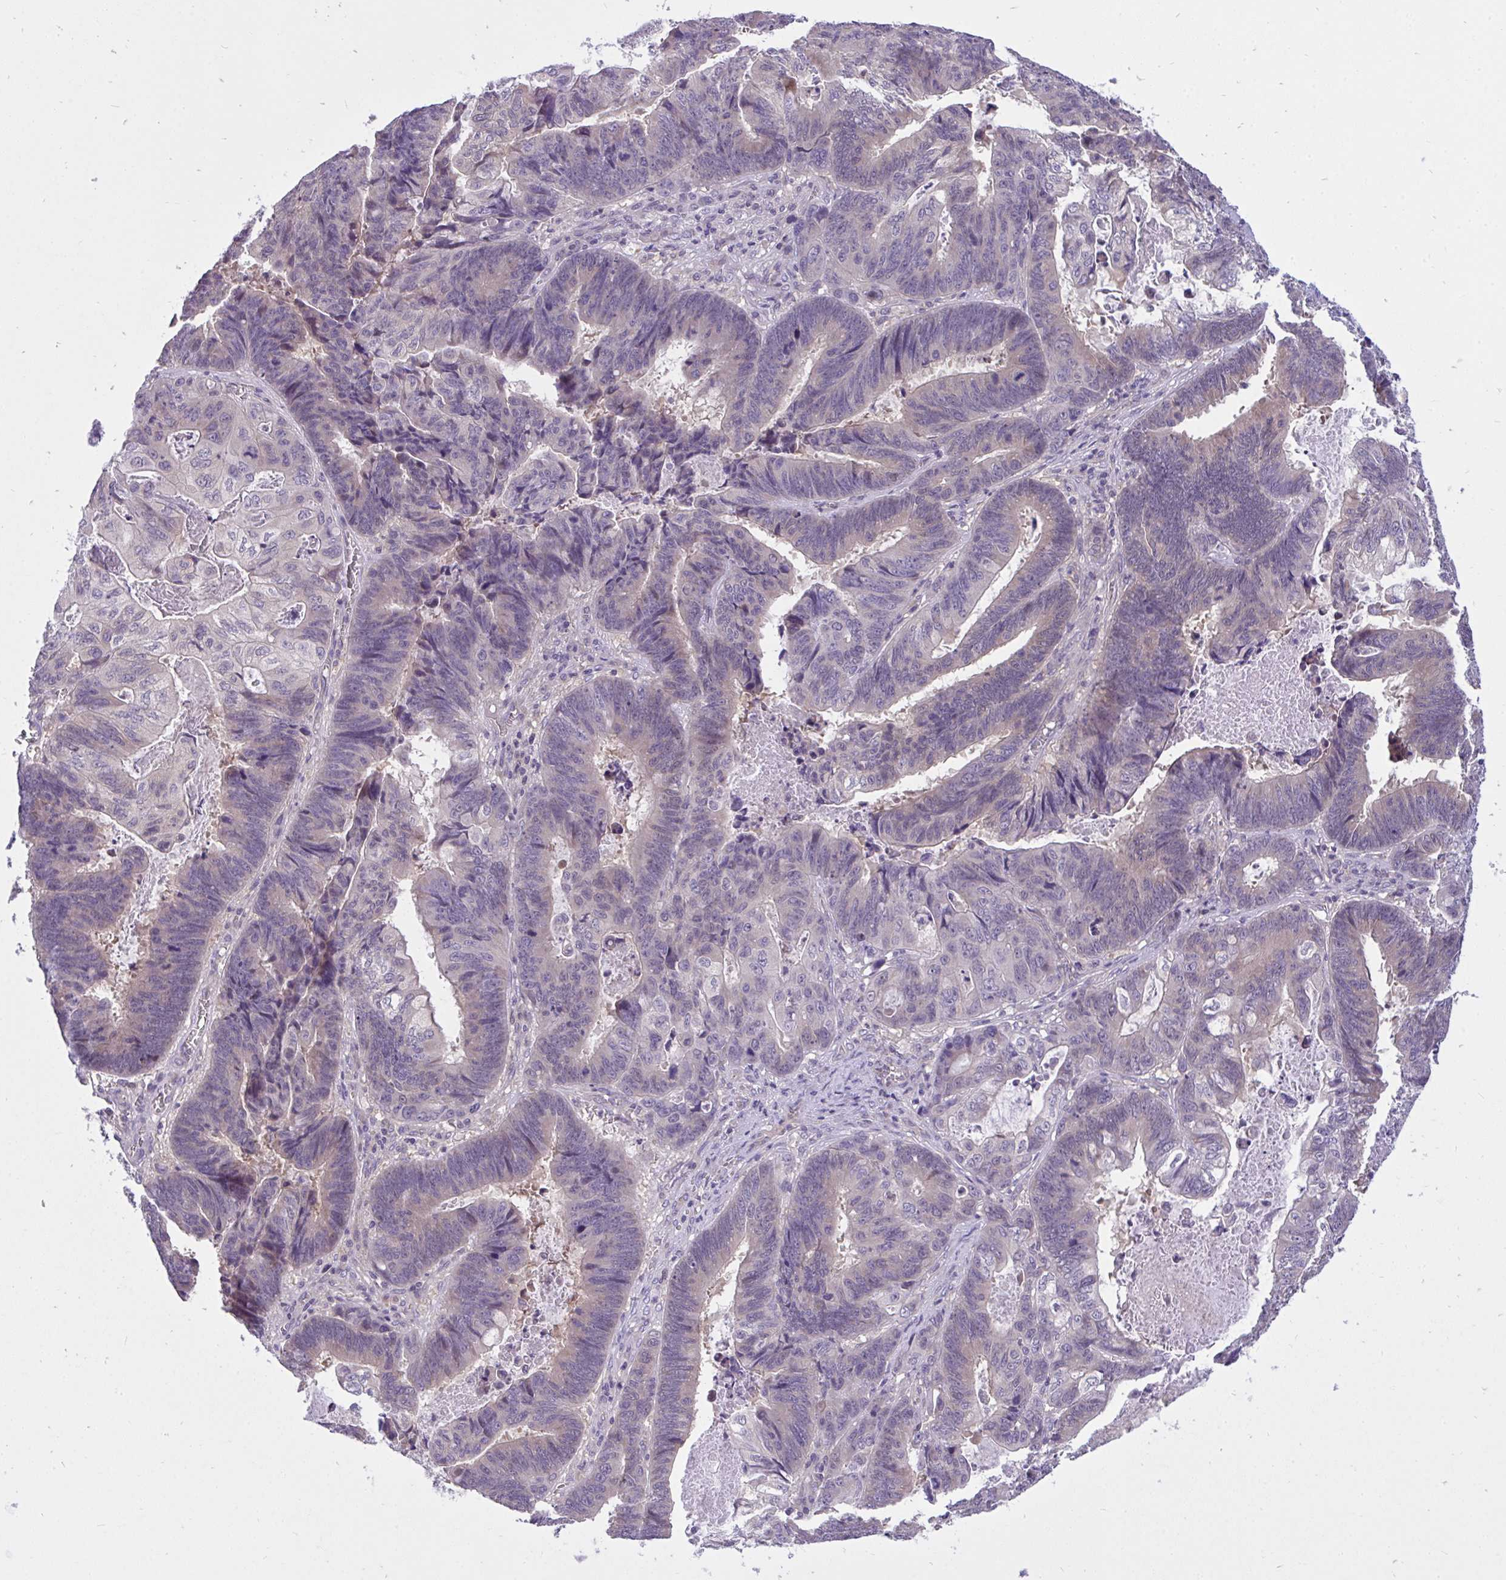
{"staining": {"intensity": "weak", "quantity": "<25%", "location": "cytoplasmic/membranous"}, "tissue": "lung cancer", "cell_type": "Tumor cells", "image_type": "cancer", "snomed": [{"axis": "morphology", "description": "Aneuploidy"}, {"axis": "morphology", "description": "Adenocarcinoma, NOS"}, {"axis": "morphology", "description": "Adenocarcinoma primary or metastatic"}, {"axis": "topography", "description": "Lung"}], "caption": "Human lung adenocarcinoma stained for a protein using immunohistochemistry (IHC) shows no expression in tumor cells.", "gene": "C19orf54", "patient": {"sex": "female", "age": 75}}